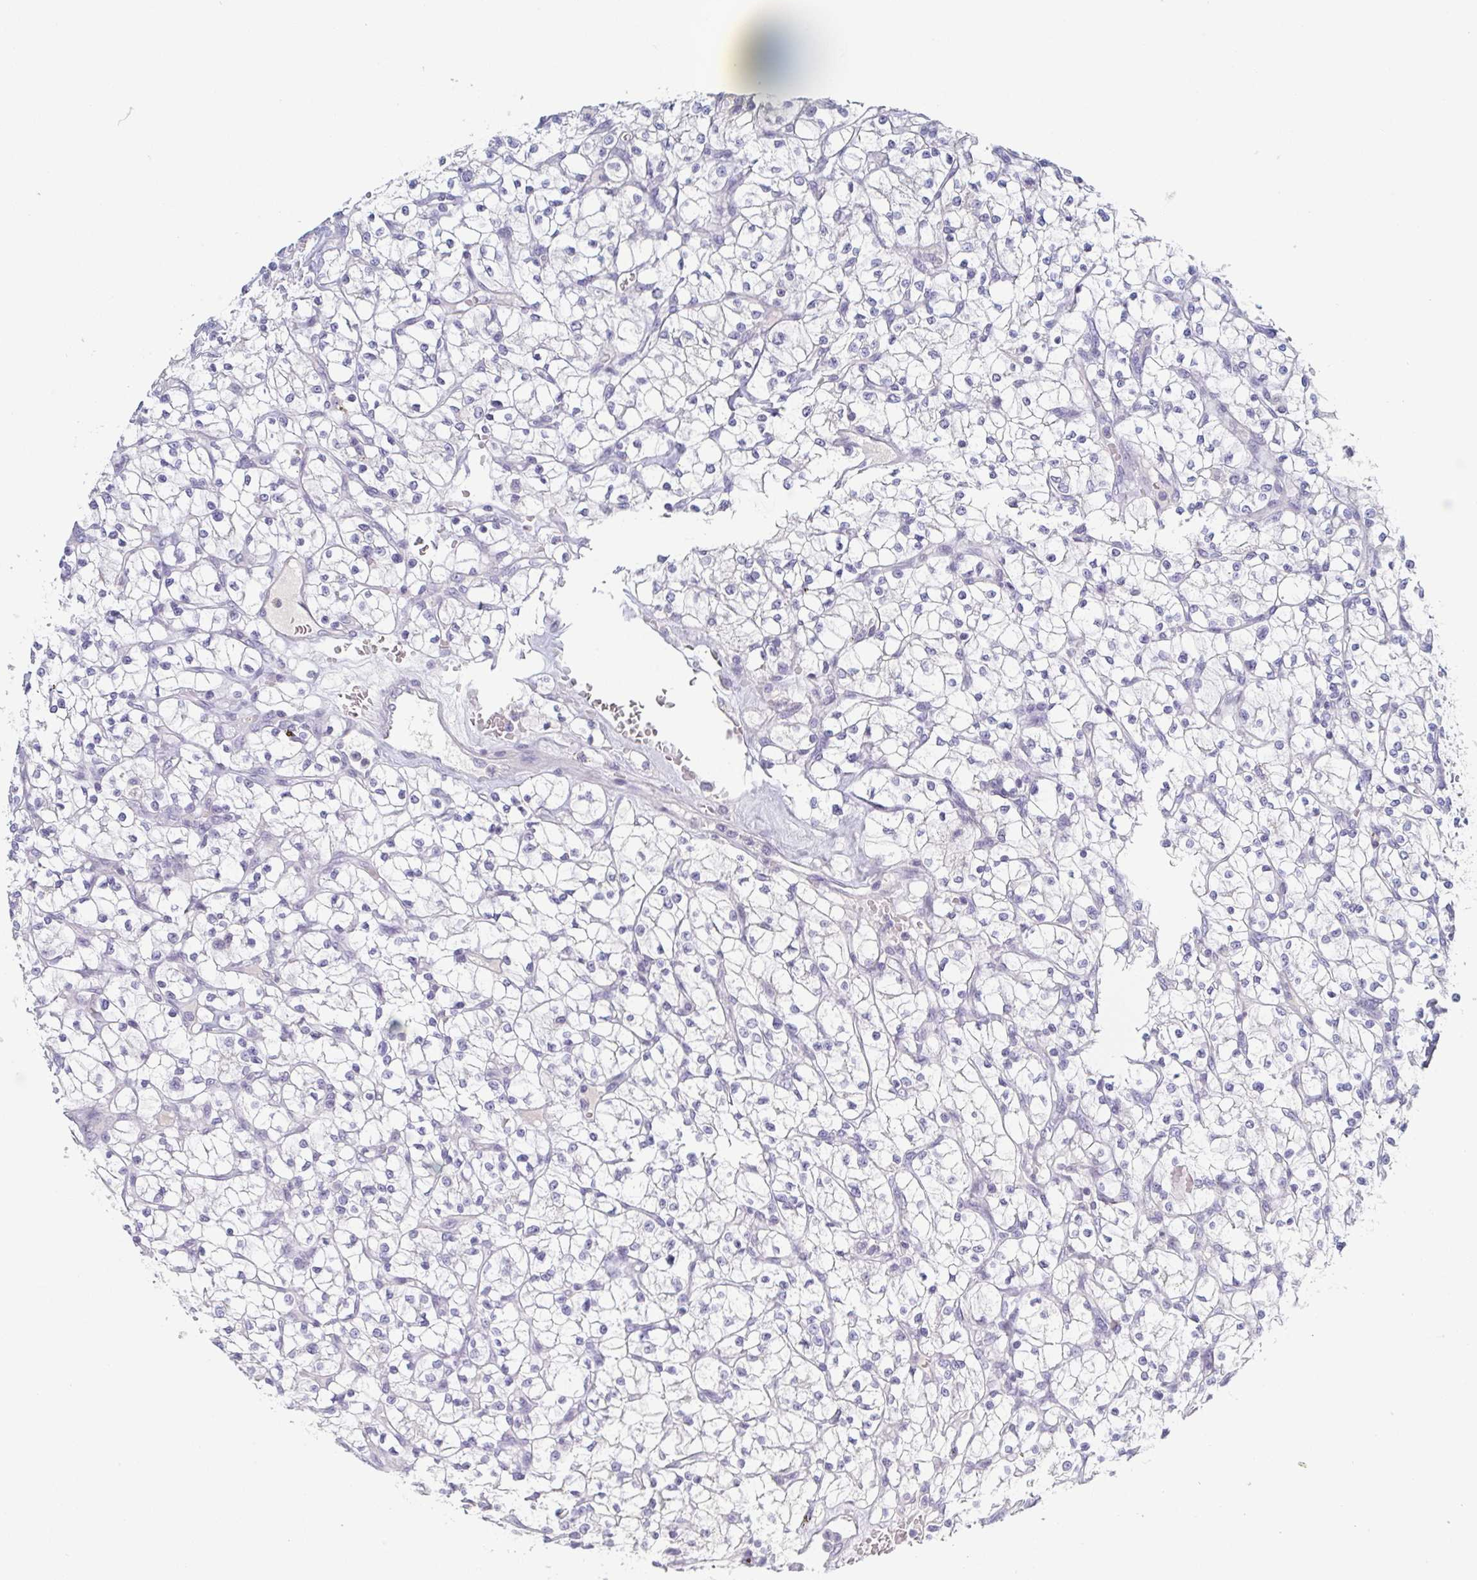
{"staining": {"intensity": "negative", "quantity": "none", "location": "none"}, "tissue": "renal cancer", "cell_type": "Tumor cells", "image_type": "cancer", "snomed": [{"axis": "morphology", "description": "Adenocarcinoma, NOS"}, {"axis": "topography", "description": "Kidney"}], "caption": "Renal cancer (adenocarcinoma) was stained to show a protein in brown. There is no significant positivity in tumor cells.", "gene": "RHOV", "patient": {"sex": "female", "age": 64}}